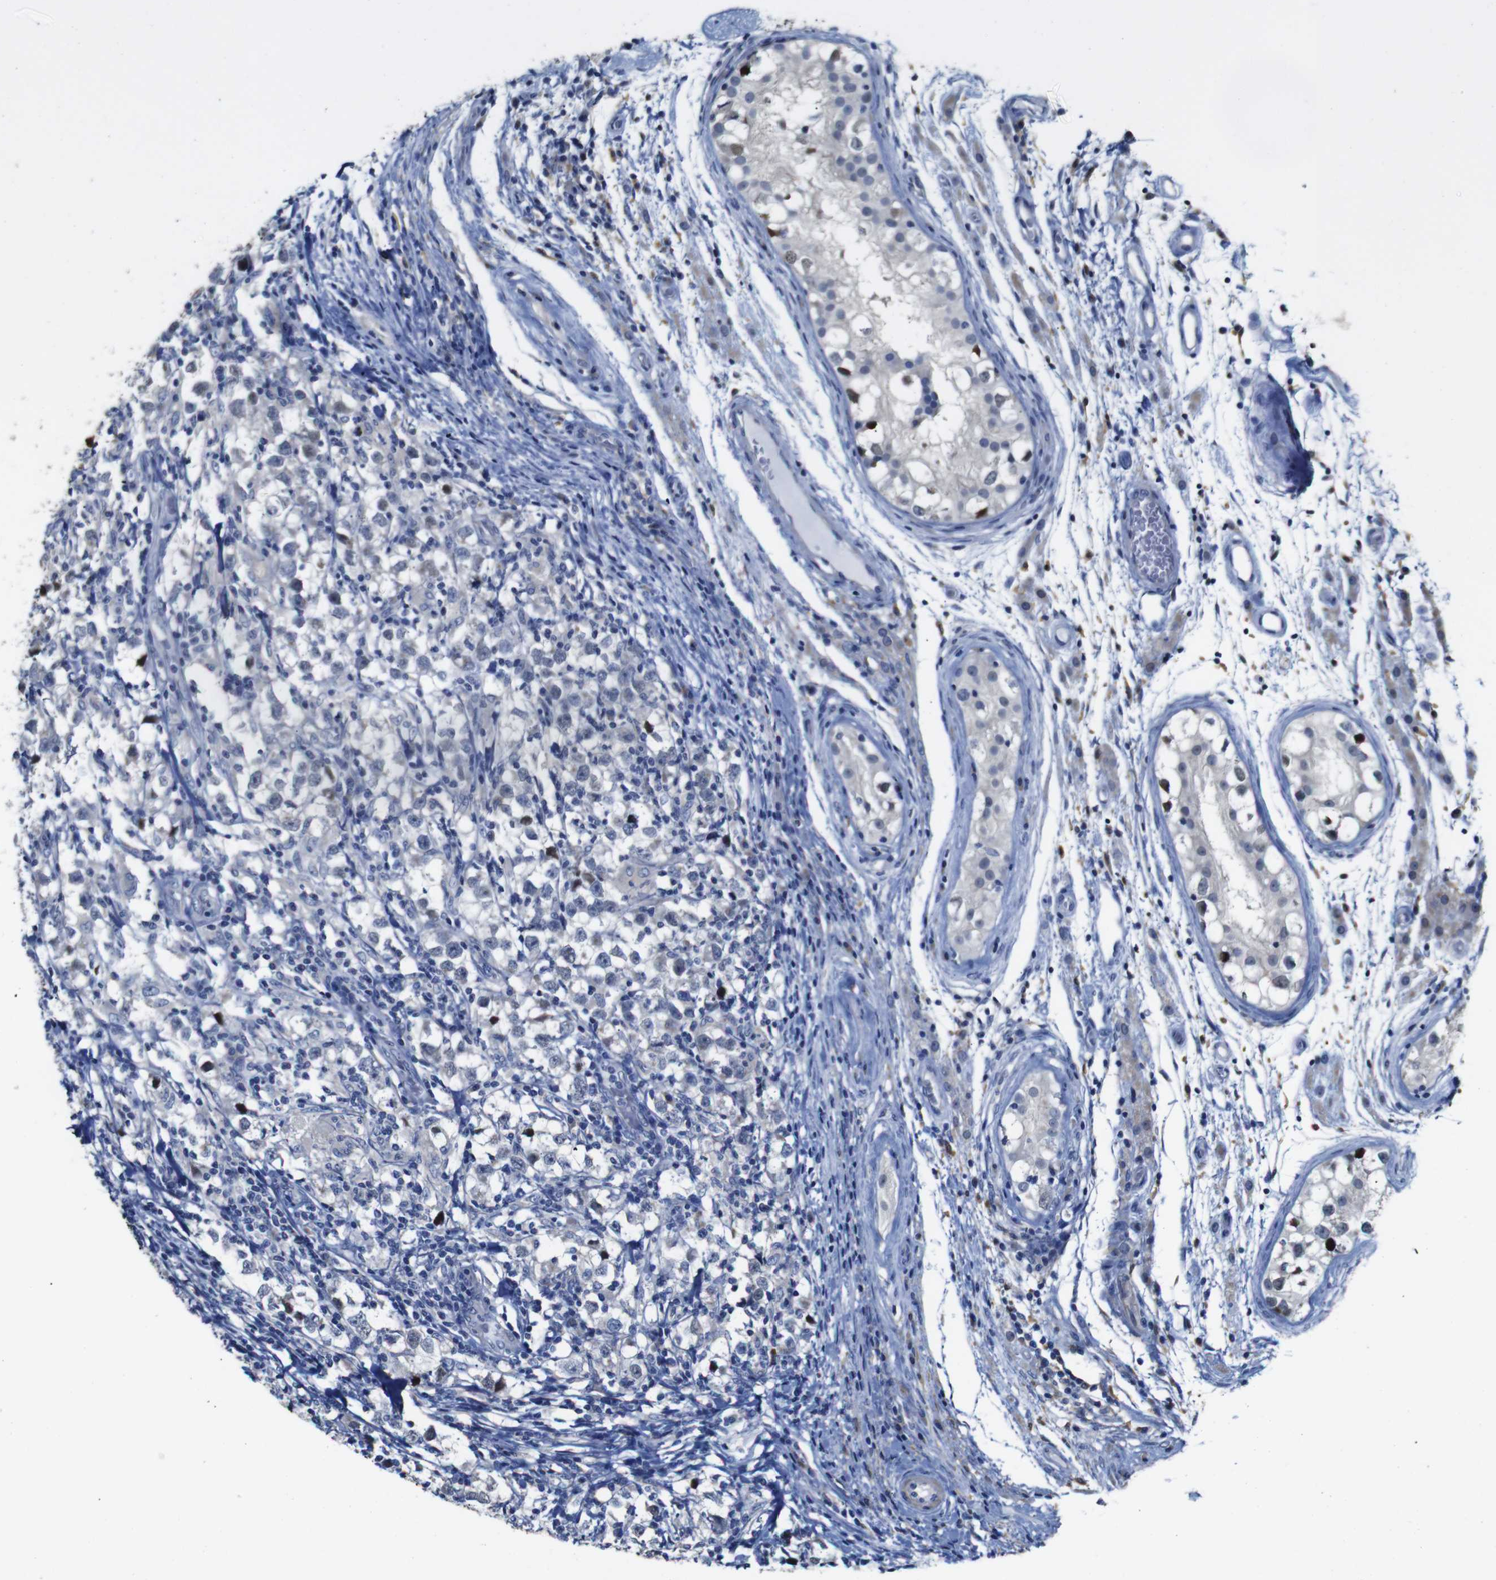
{"staining": {"intensity": "negative", "quantity": "none", "location": "none"}, "tissue": "testis cancer", "cell_type": "Tumor cells", "image_type": "cancer", "snomed": [{"axis": "morphology", "description": "Carcinoma, Embryonal, NOS"}, {"axis": "topography", "description": "Testis"}], "caption": "Tumor cells are negative for protein expression in human testis embryonal carcinoma.", "gene": "TCEAL9", "patient": {"sex": "male", "age": 21}}